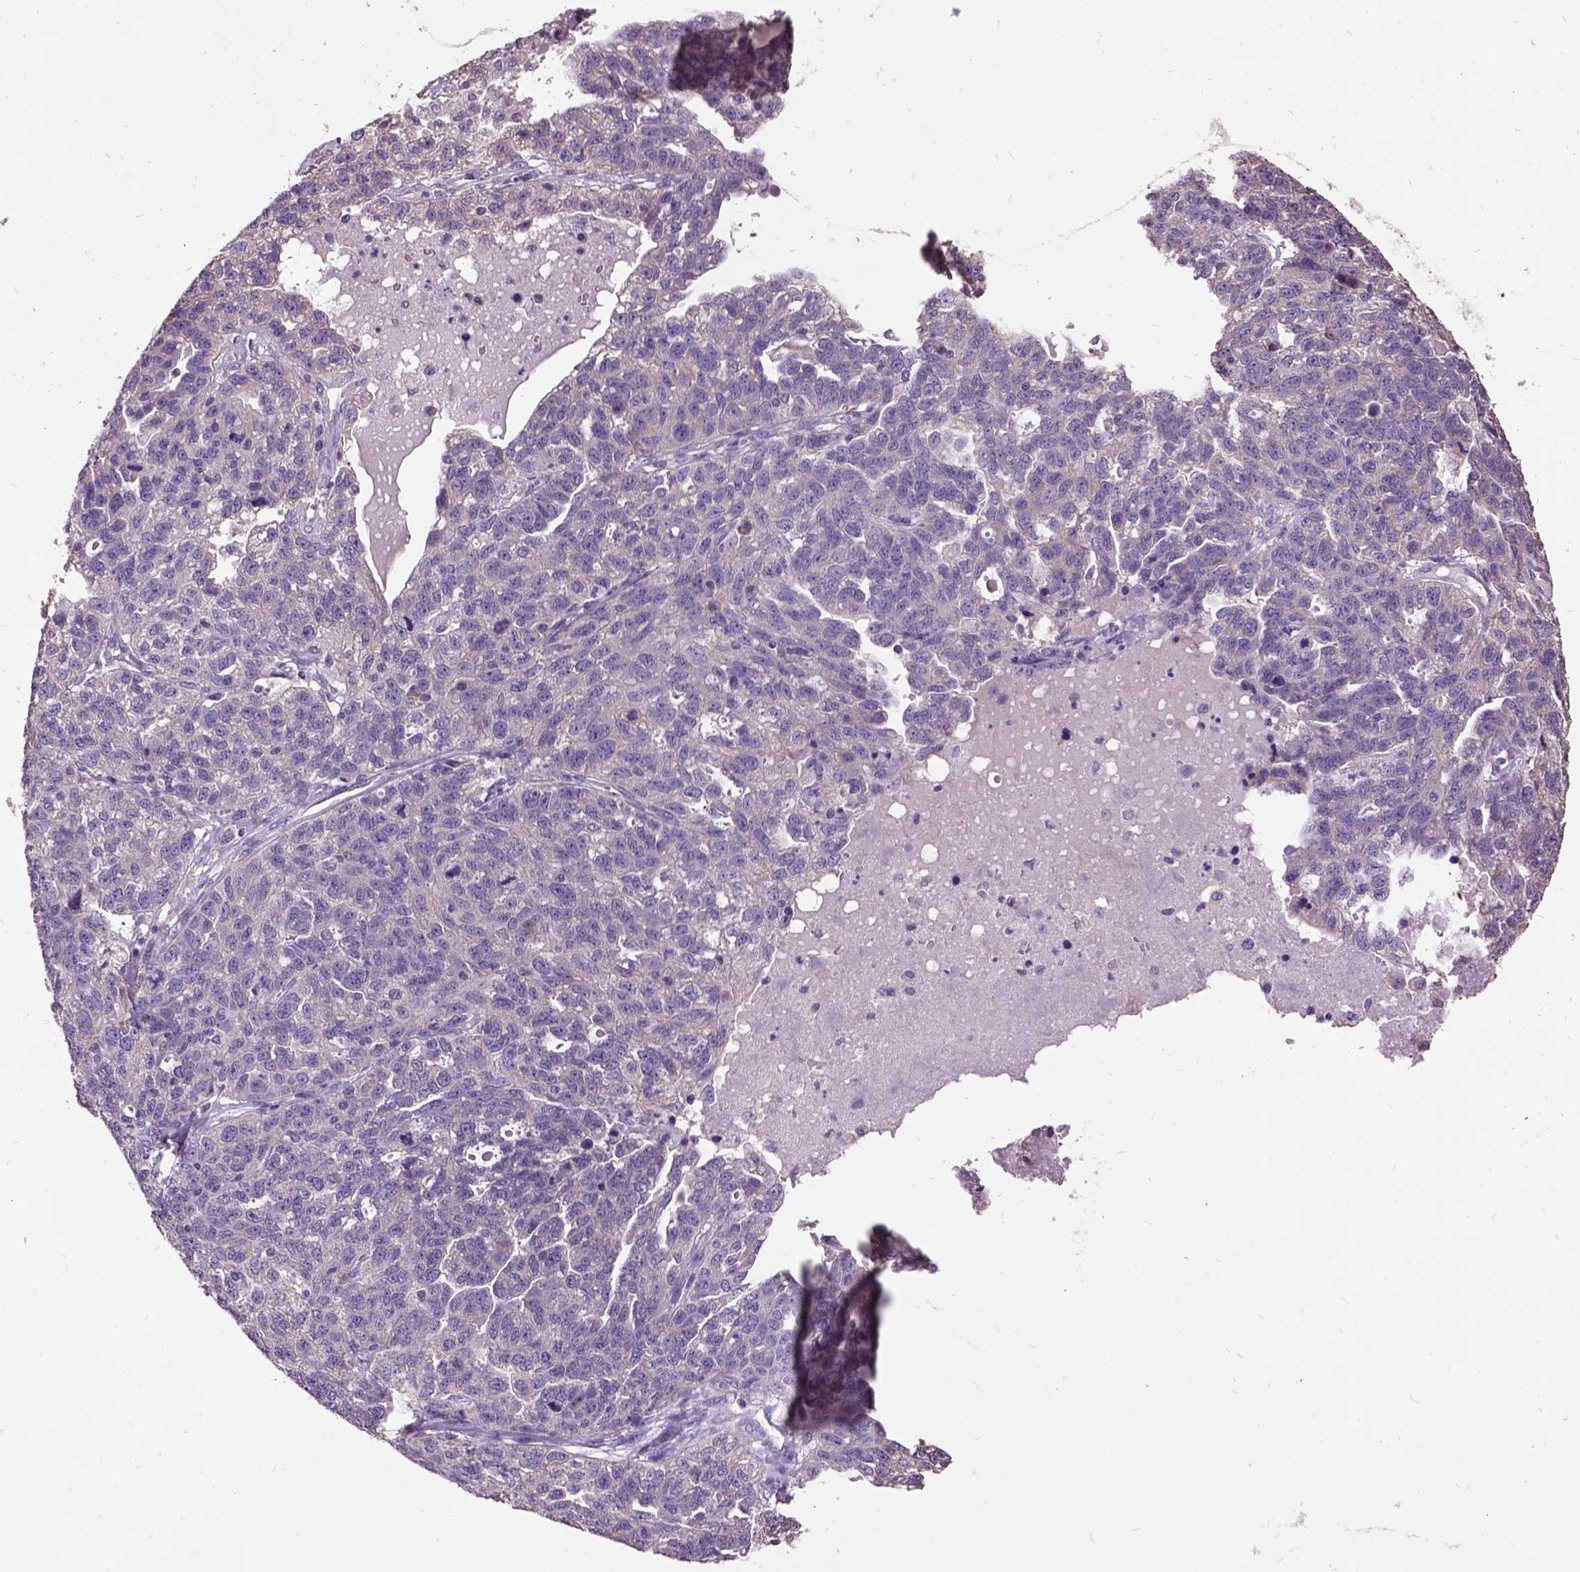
{"staining": {"intensity": "negative", "quantity": "none", "location": "none"}, "tissue": "ovarian cancer", "cell_type": "Tumor cells", "image_type": "cancer", "snomed": [{"axis": "morphology", "description": "Cystadenocarcinoma, serous, NOS"}, {"axis": "topography", "description": "Ovary"}], "caption": "Immunohistochemistry image of human ovarian cancer stained for a protein (brown), which displays no expression in tumor cells.", "gene": "DQX1", "patient": {"sex": "female", "age": 71}}